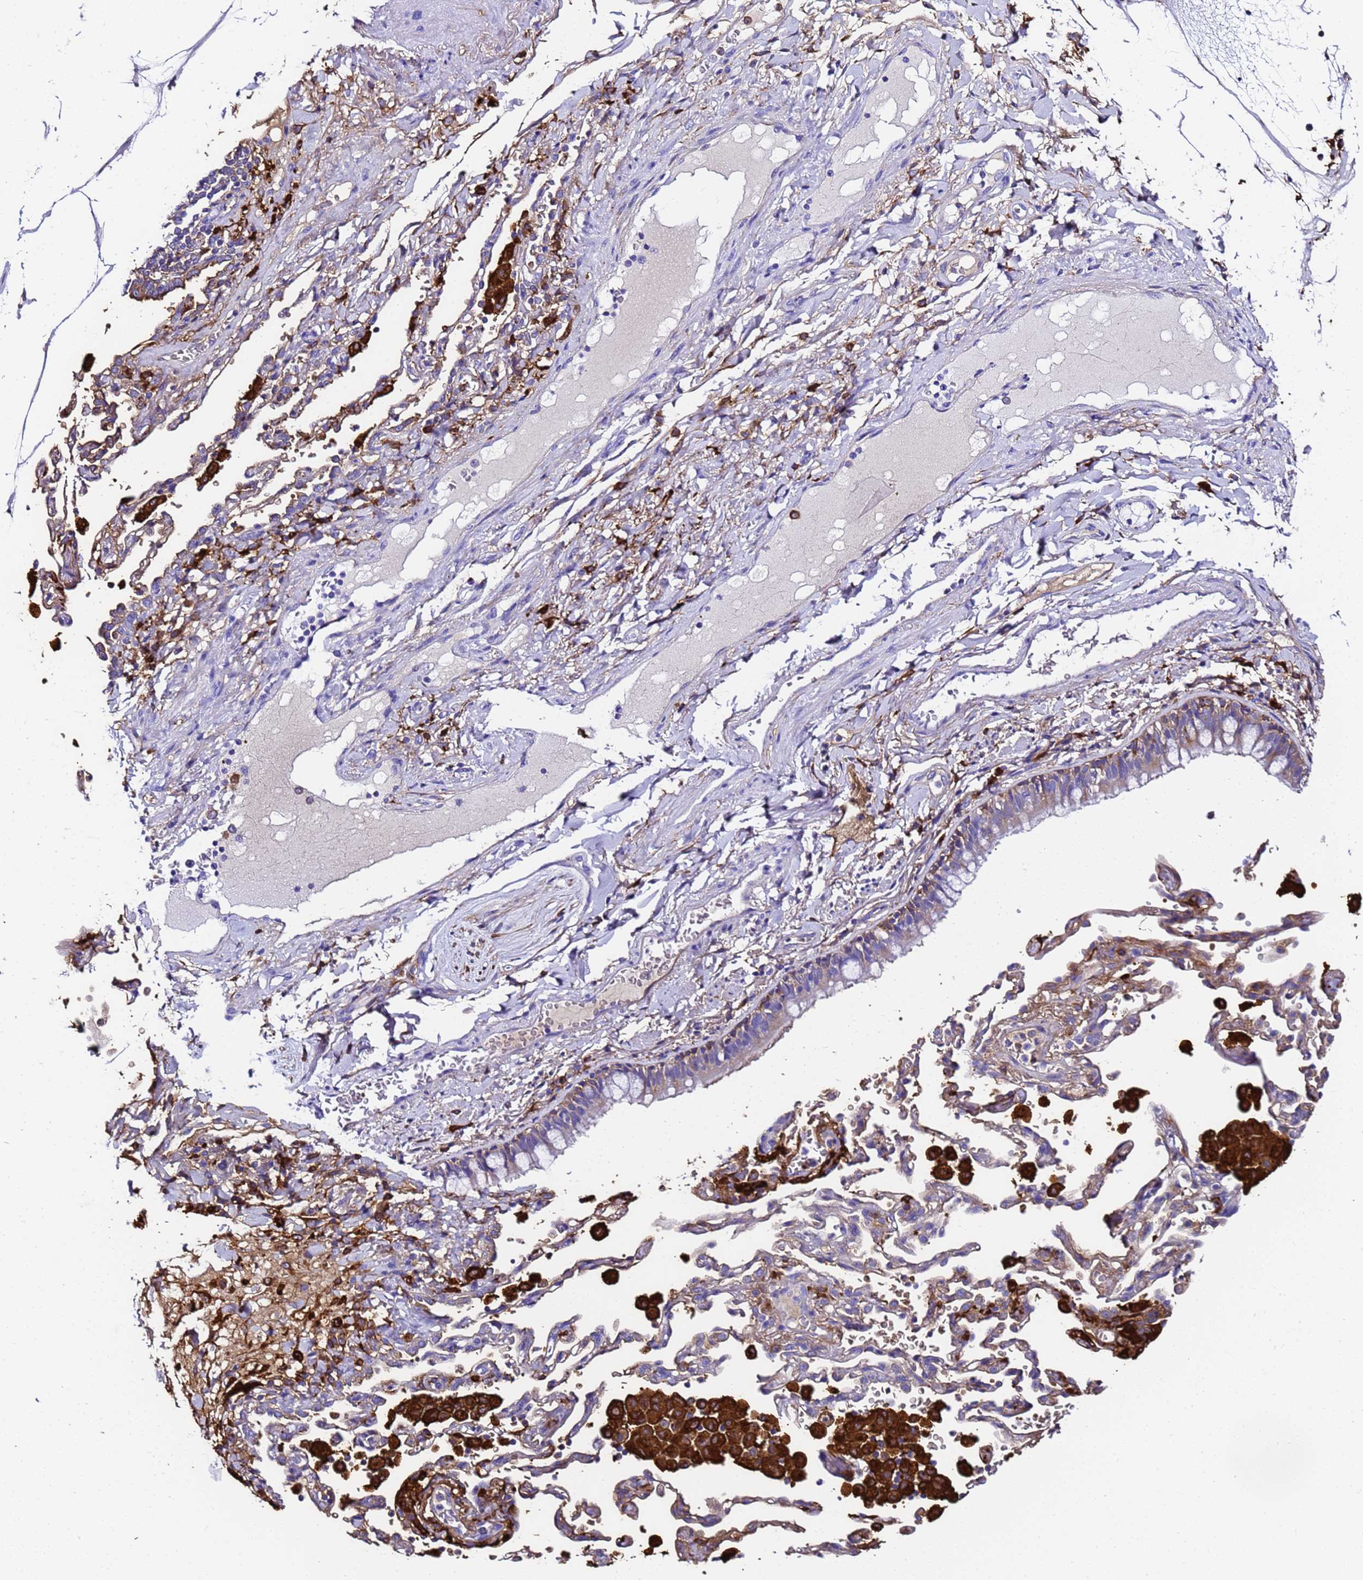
{"staining": {"intensity": "moderate", "quantity": "<25%", "location": "cytoplasmic/membranous"}, "tissue": "nasopharynx", "cell_type": "Respiratory epithelial cells", "image_type": "normal", "snomed": [{"axis": "morphology", "description": "Normal tissue, NOS"}, {"axis": "topography", "description": "Nasopharynx"}], "caption": "Nasopharynx stained with immunohistochemistry (IHC) exhibits moderate cytoplasmic/membranous positivity in about <25% of respiratory epithelial cells.", "gene": "FTL", "patient": {"sex": "male", "age": 64}}